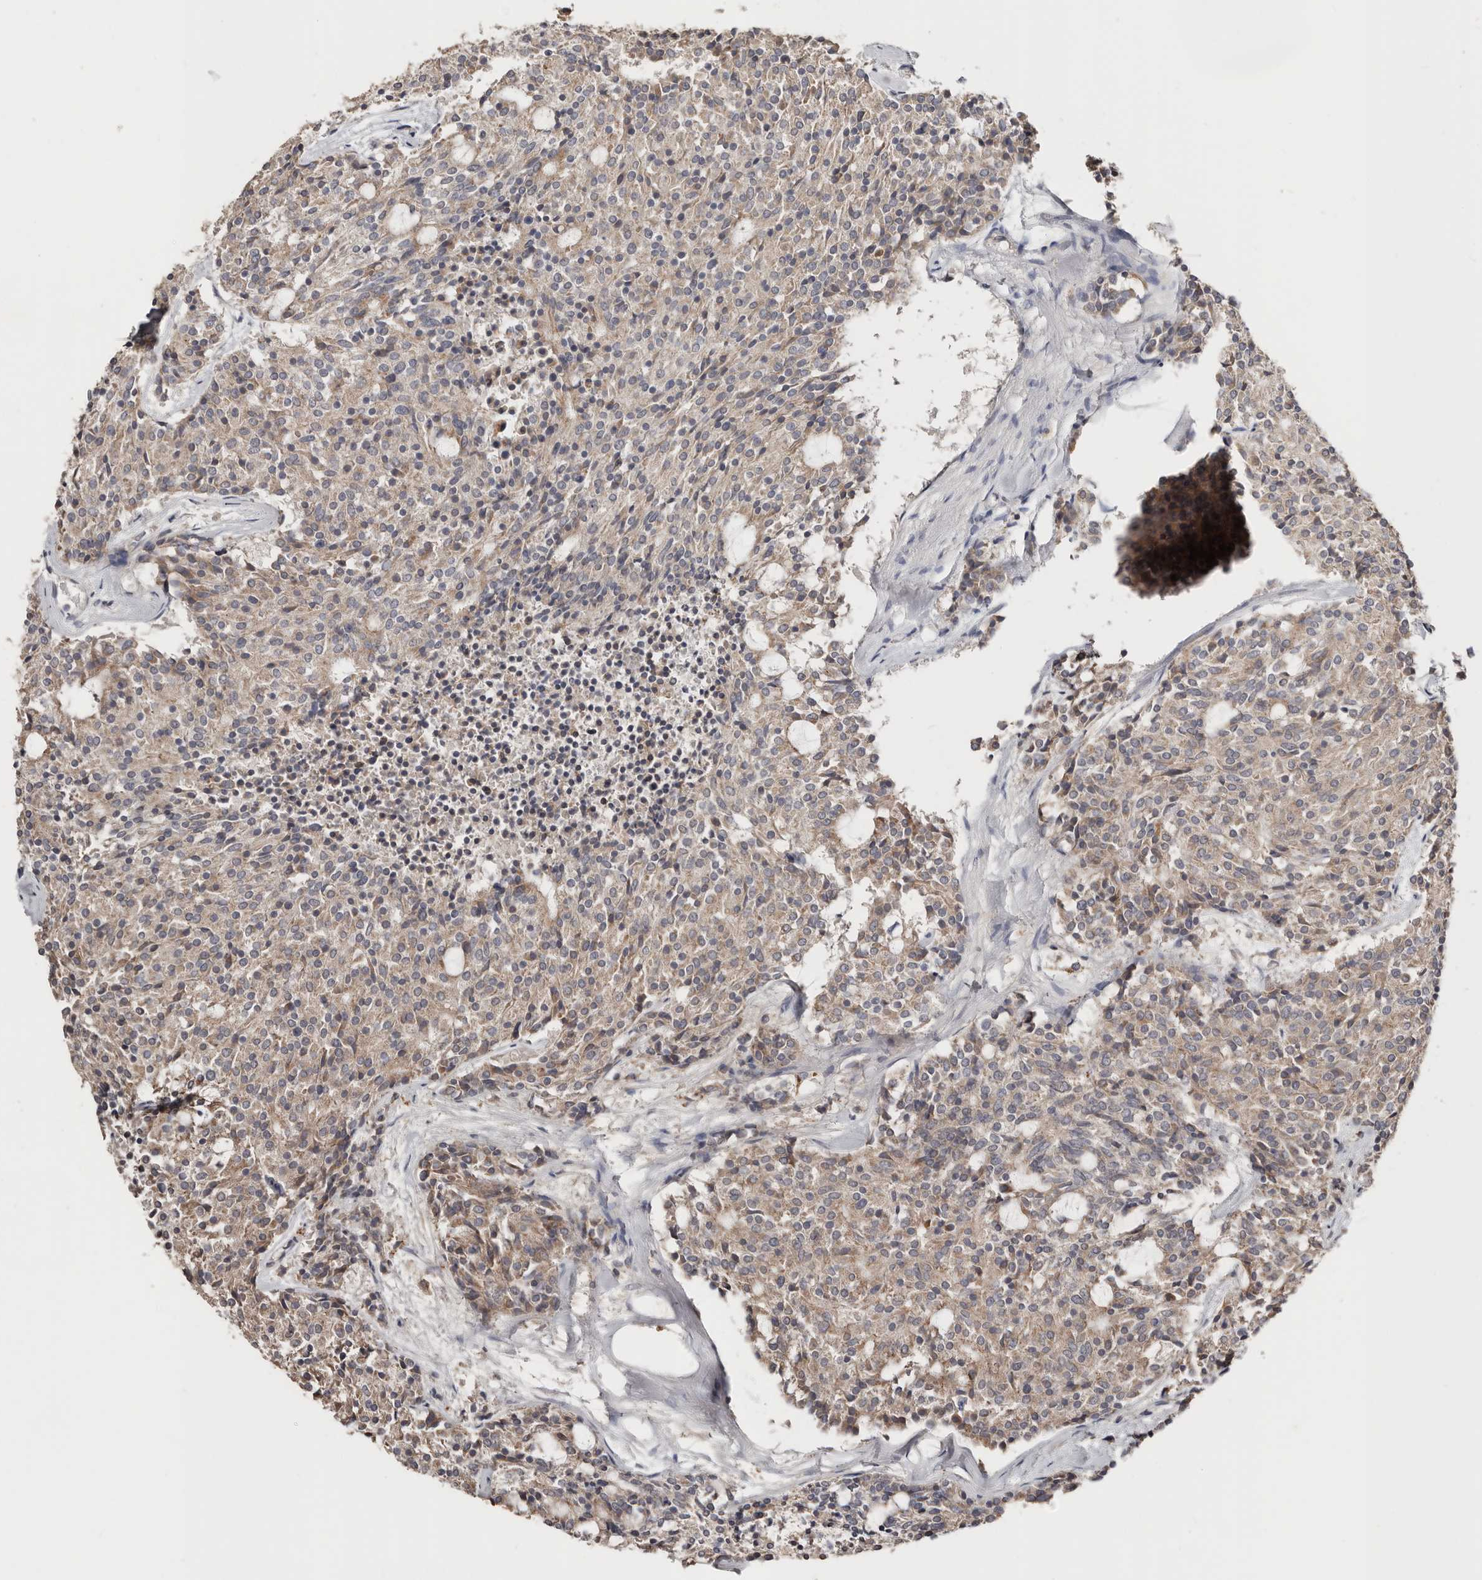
{"staining": {"intensity": "weak", "quantity": ">75%", "location": "cytoplasmic/membranous"}, "tissue": "carcinoid", "cell_type": "Tumor cells", "image_type": "cancer", "snomed": [{"axis": "morphology", "description": "Carcinoid, malignant, NOS"}, {"axis": "topography", "description": "Pancreas"}], "caption": "High-power microscopy captured an immunohistochemistry (IHC) micrograph of carcinoid, revealing weak cytoplasmic/membranous positivity in approximately >75% of tumor cells.", "gene": "SLC39A2", "patient": {"sex": "female", "age": 54}}